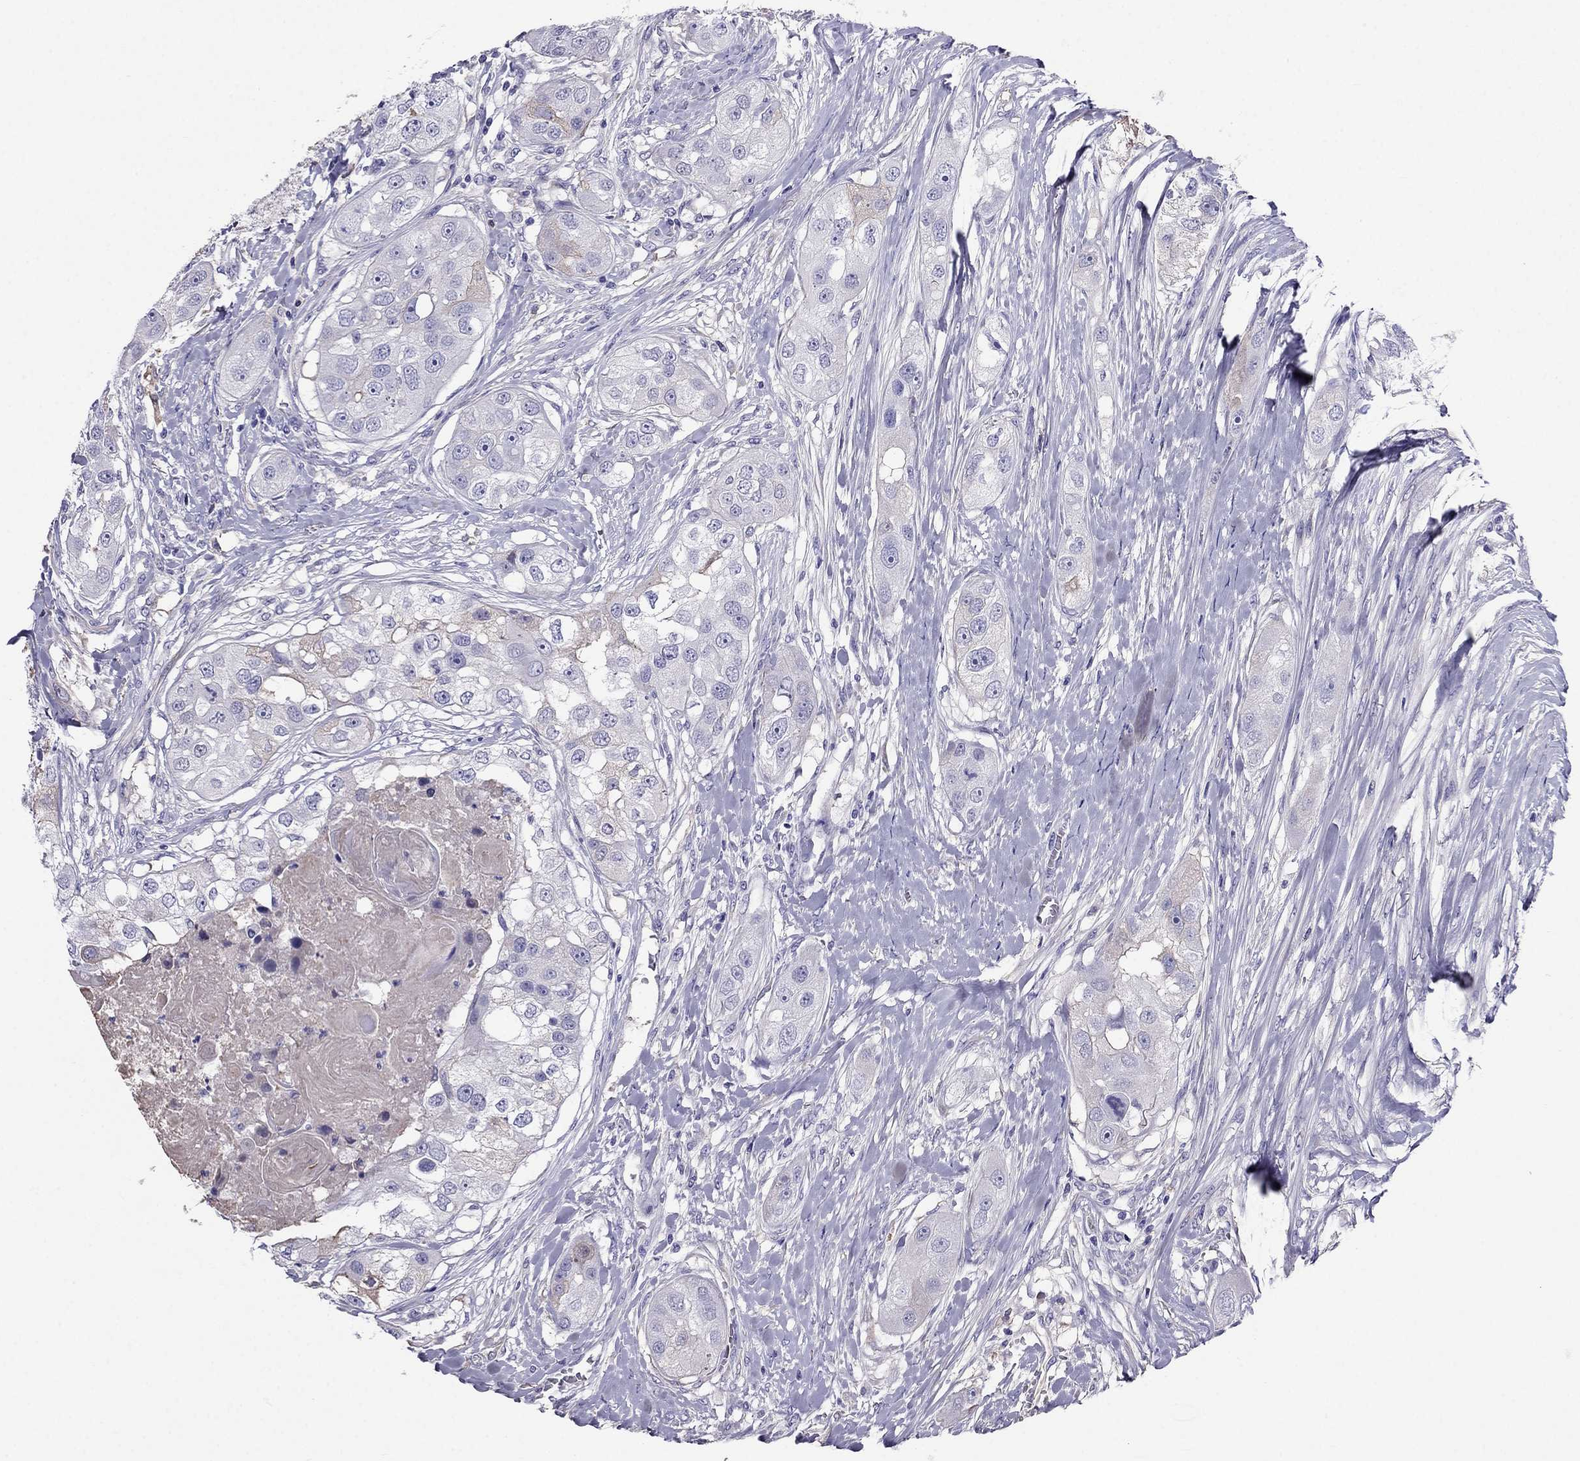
{"staining": {"intensity": "weak", "quantity": "<25%", "location": "cytoplasmic/membranous"}, "tissue": "head and neck cancer", "cell_type": "Tumor cells", "image_type": "cancer", "snomed": [{"axis": "morphology", "description": "Normal tissue, NOS"}, {"axis": "morphology", "description": "Squamous cell carcinoma, NOS"}, {"axis": "topography", "description": "Skeletal muscle"}, {"axis": "topography", "description": "Head-Neck"}], "caption": "The immunohistochemistry micrograph has no significant expression in tumor cells of squamous cell carcinoma (head and neck) tissue.", "gene": "TBC1D21", "patient": {"sex": "male", "age": 51}}